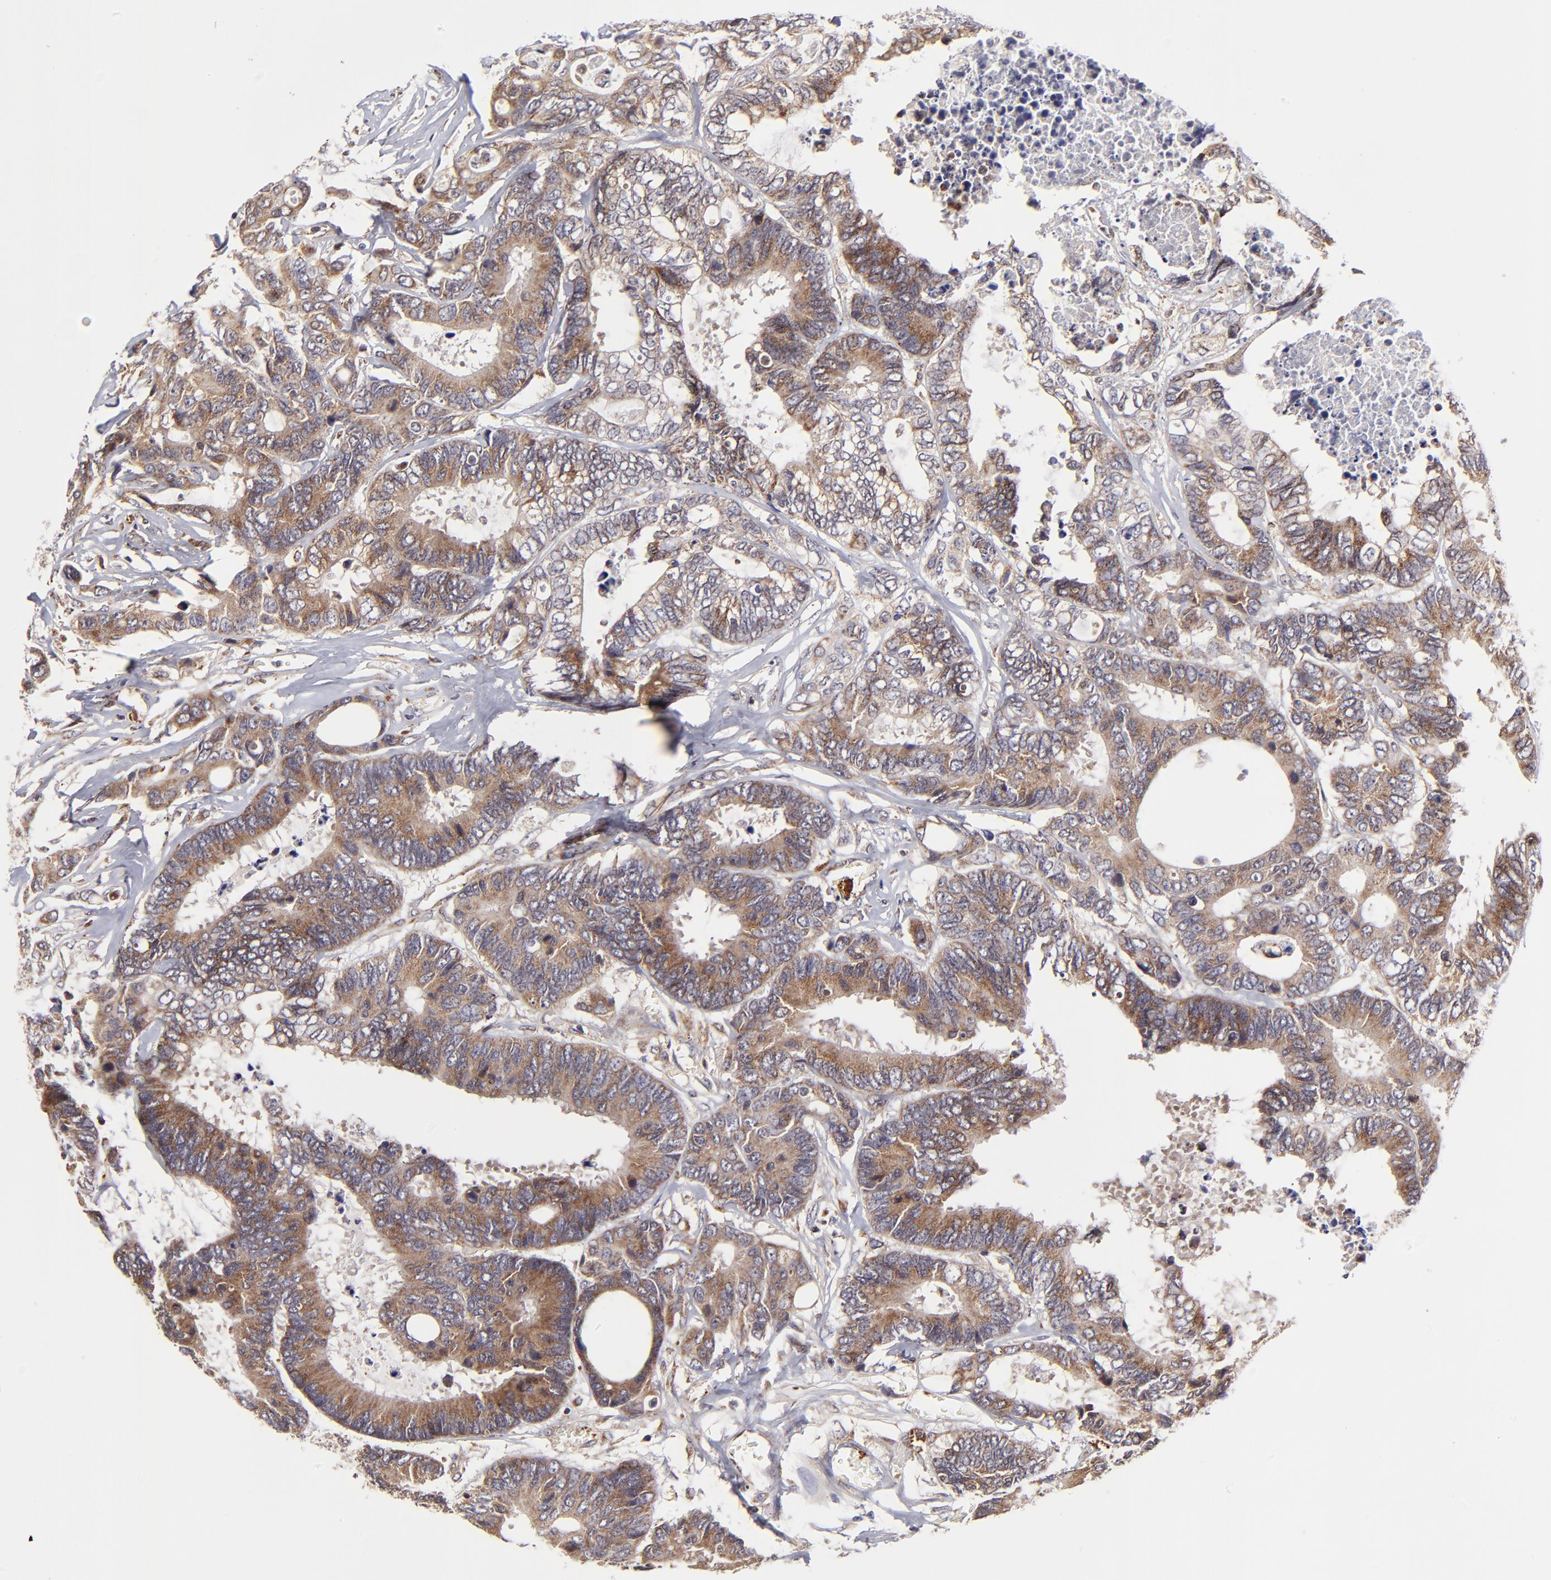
{"staining": {"intensity": "weak", "quantity": ">75%", "location": "cytoplasmic/membranous"}, "tissue": "colorectal cancer", "cell_type": "Tumor cells", "image_type": "cancer", "snomed": [{"axis": "morphology", "description": "Adenocarcinoma, NOS"}, {"axis": "topography", "description": "Rectum"}], "caption": "Immunohistochemistry (DAB (3,3'-diaminobenzidine)) staining of adenocarcinoma (colorectal) shows weak cytoplasmic/membranous protein expression in about >75% of tumor cells.", "gene": "MAP2K7", "patient": {"sex": "male", "age": 55}}